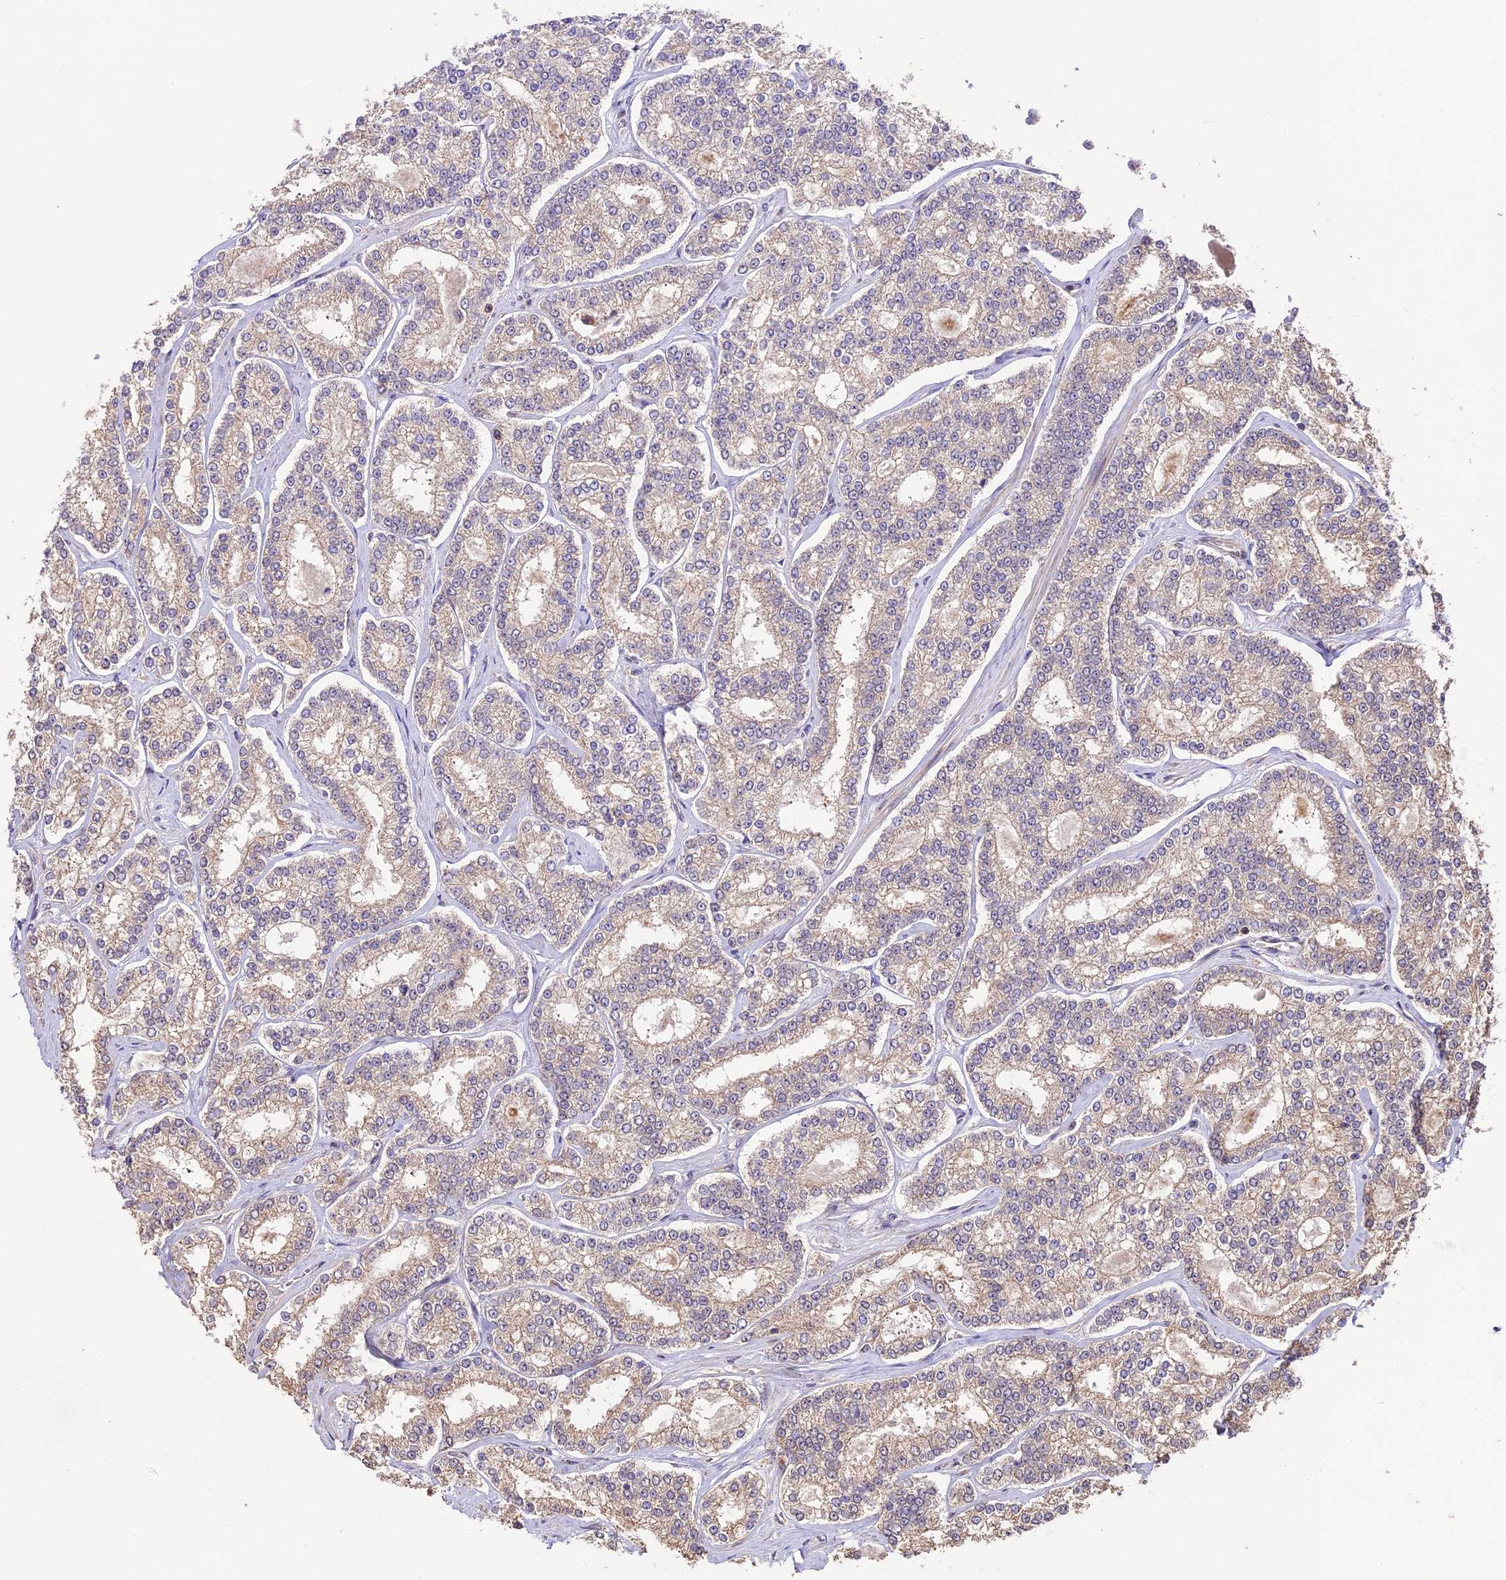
{"staining": {"intensity": "weak", "quantity": "<25%", "location": "cytoplasmic/membranous"}, "tissue": "prostate cancer", "cell_type": "Tumor cells", "image_type": "cancer", "snomed": [{"axis": "morphology", "description": "Normal tissue, NOS"}, {"axis": "morphology", "description": "Adenocarcinoma, High grade"}, {"axis": "topography", "description": "Prostate"}], "caption": "Immunohistochemistry (IHC) photomicrograph of human prostate adenocarcinoma (high-grade) stained for a protein (brown), which reveals no staining in tumor cells. Nuclei are stained in blue.", "gene": "BCAS4", "patient": {"sex": "male", "age": 83}}